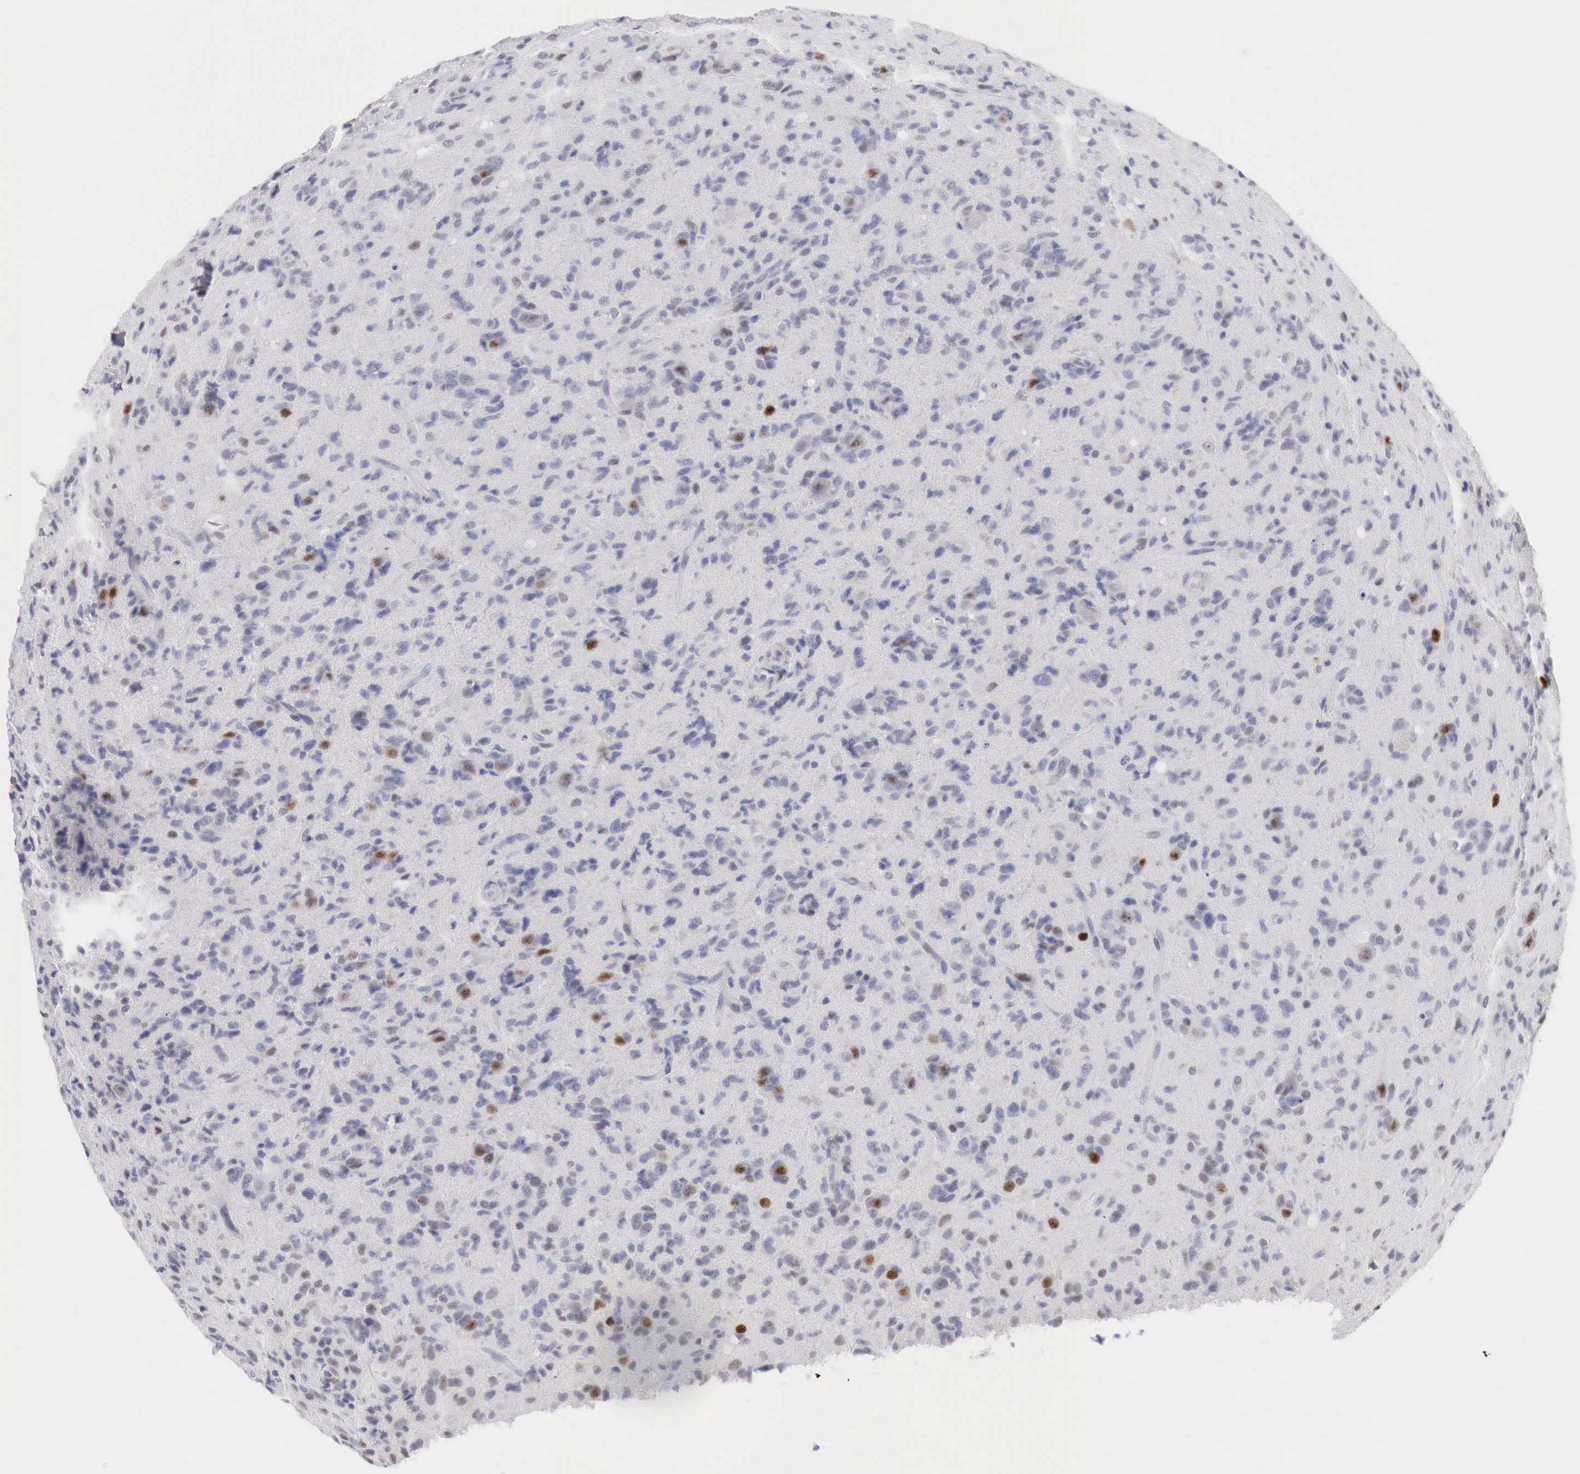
{"staining": {"intensity": "moderate", "quantity": "<25%", "location": "nuclear"}, "tissue": "glioma", "cell_type": "Tumor cells", "image_type": "cancer", "snomed": [{"axis": "morphology", "description": "Glioma, malignant, High grade"}, {"axis": "topography", "description": "Brain"}], "caption": "The image reveals immunohistochemical staining of high-grade glioma (malignant). There is moderate nuclear positivity is present in about <25% of tumor cells.", "gene": "FOXP2", "patient": {"sex": "male", "age": 36}}